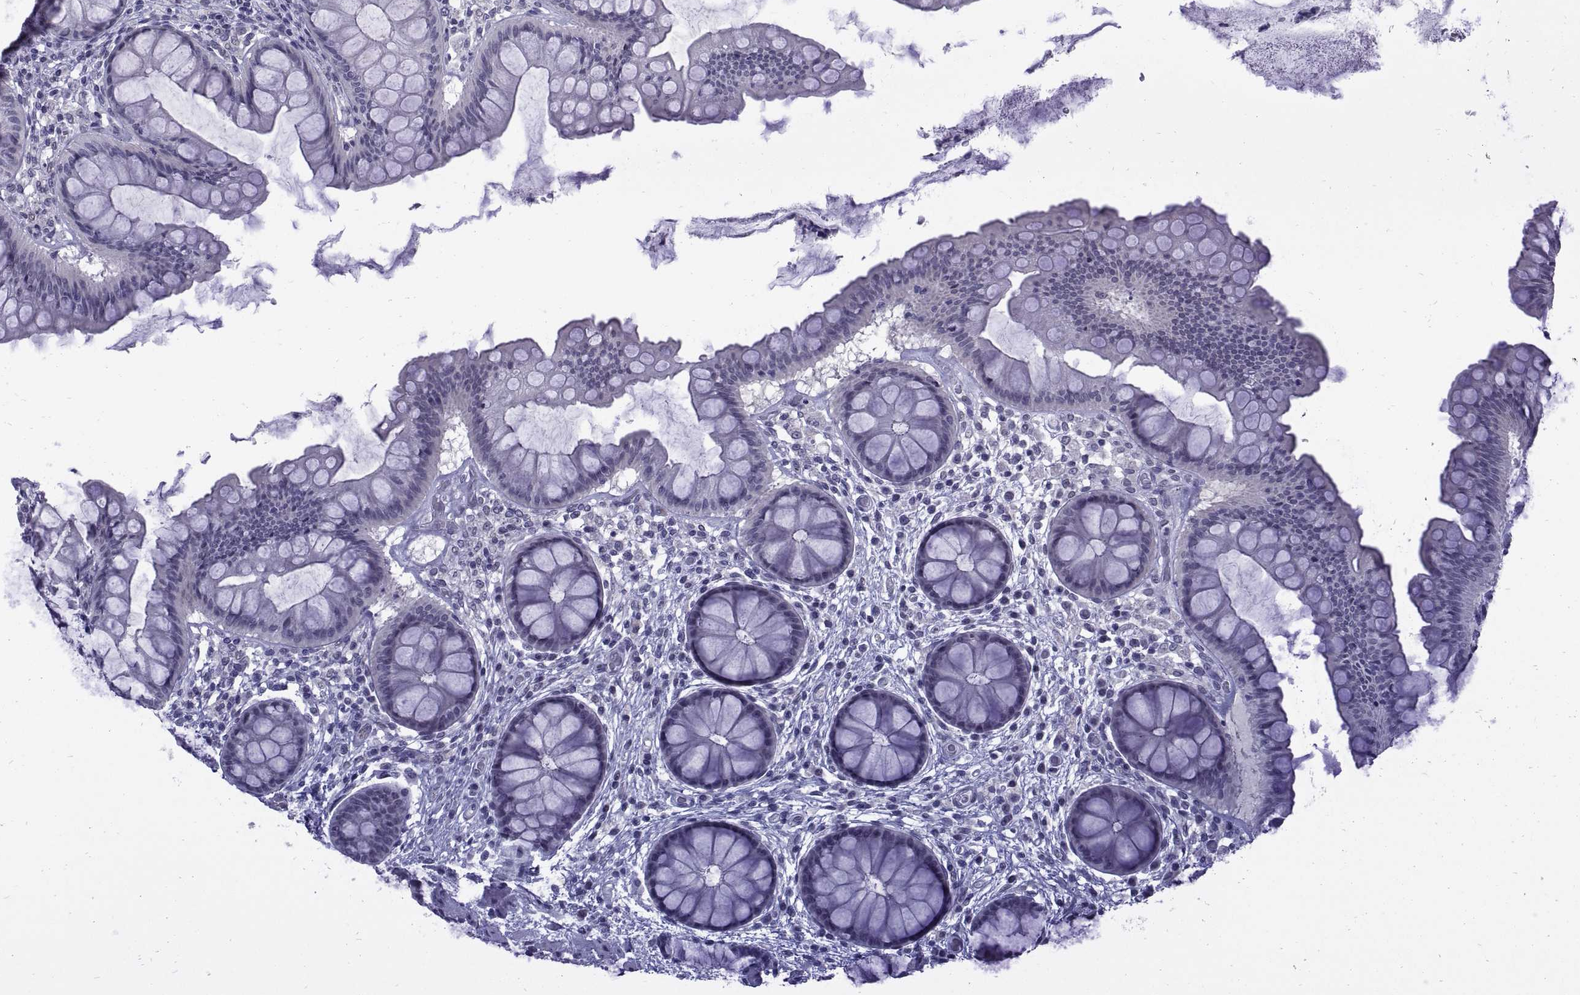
{"staining": {"intensity": "negative", "quantity": "none", "location": "none"}, "tissue": "colon", "cell_type": "Endothelial cells", "image_type": "normal", "snomed": [{"axis": "morphology", "description": "Normal tissue, NOS"}, {"axis": "topography", "description": "Colon"}], "caption": "Immunohistochemistry histopathology image of normal colon stained for a protein (brown), which exhibits no positivity in endothelial cells.", "gene": "KRT77", "patient": {"sex": "female", "age": 65}}